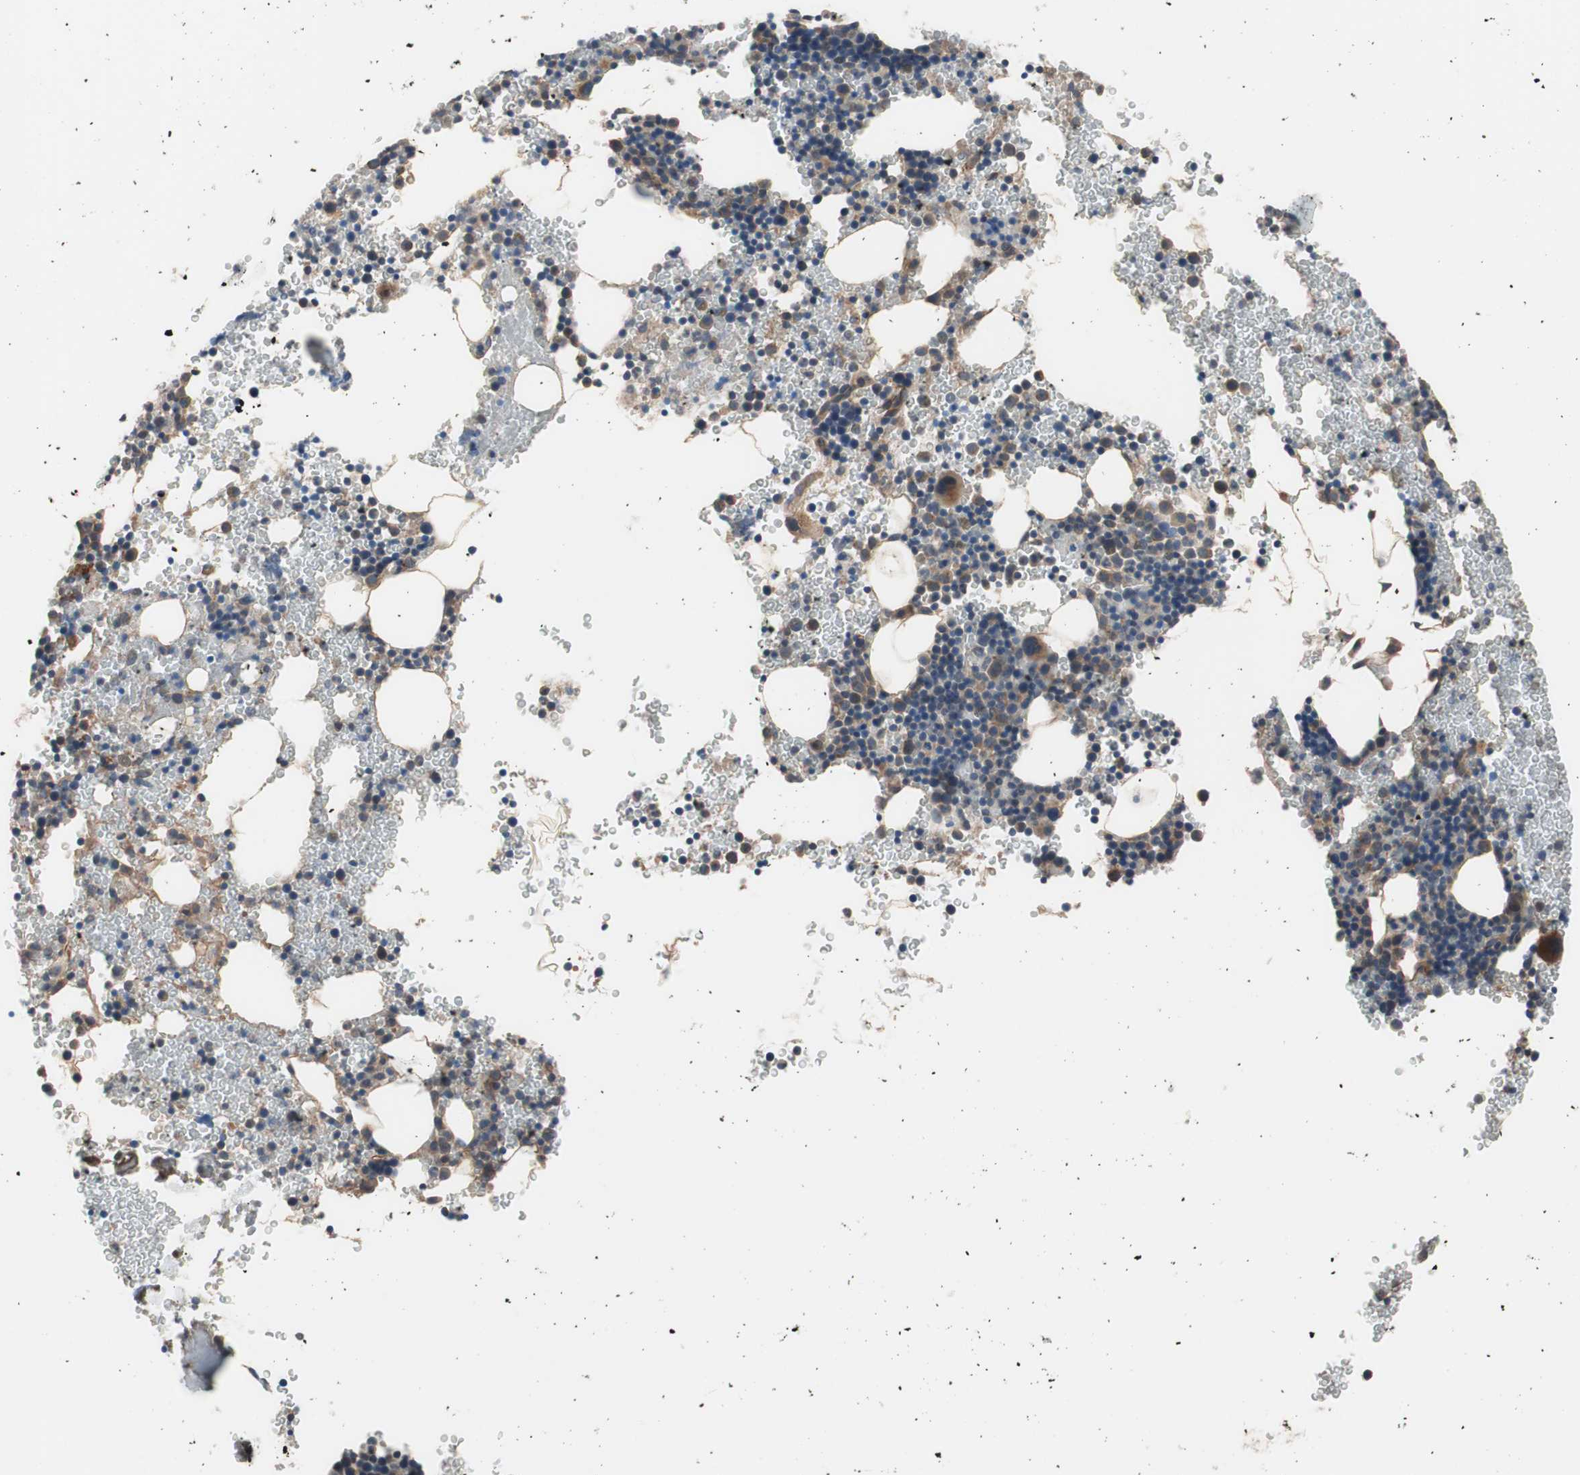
{"staining": {"intensity": "moderate", "quantity": "25%-75%", "location": "cytoplasmic/membranous"}, "tissue": "bone marrow", "cell_type": "Hematopoietic cells", "image_type": "normal", "snomed": [{"axis": "morphology", "description": "Normal tissue, NOS"}, {"axis": "morphology", "description": "Inflammation, NOS"}, {"axis": "topography", "description": "Bone marrow"}], "caption": "Protein positivity by immunohistochemistry (IHC) displays moderate cytoplasmic/membranous expression in about 25%-75% of hematopoietic cells in benign bone marrow.", "gene": "SDC4", "patient": {"sex": "male", "age": 22}}